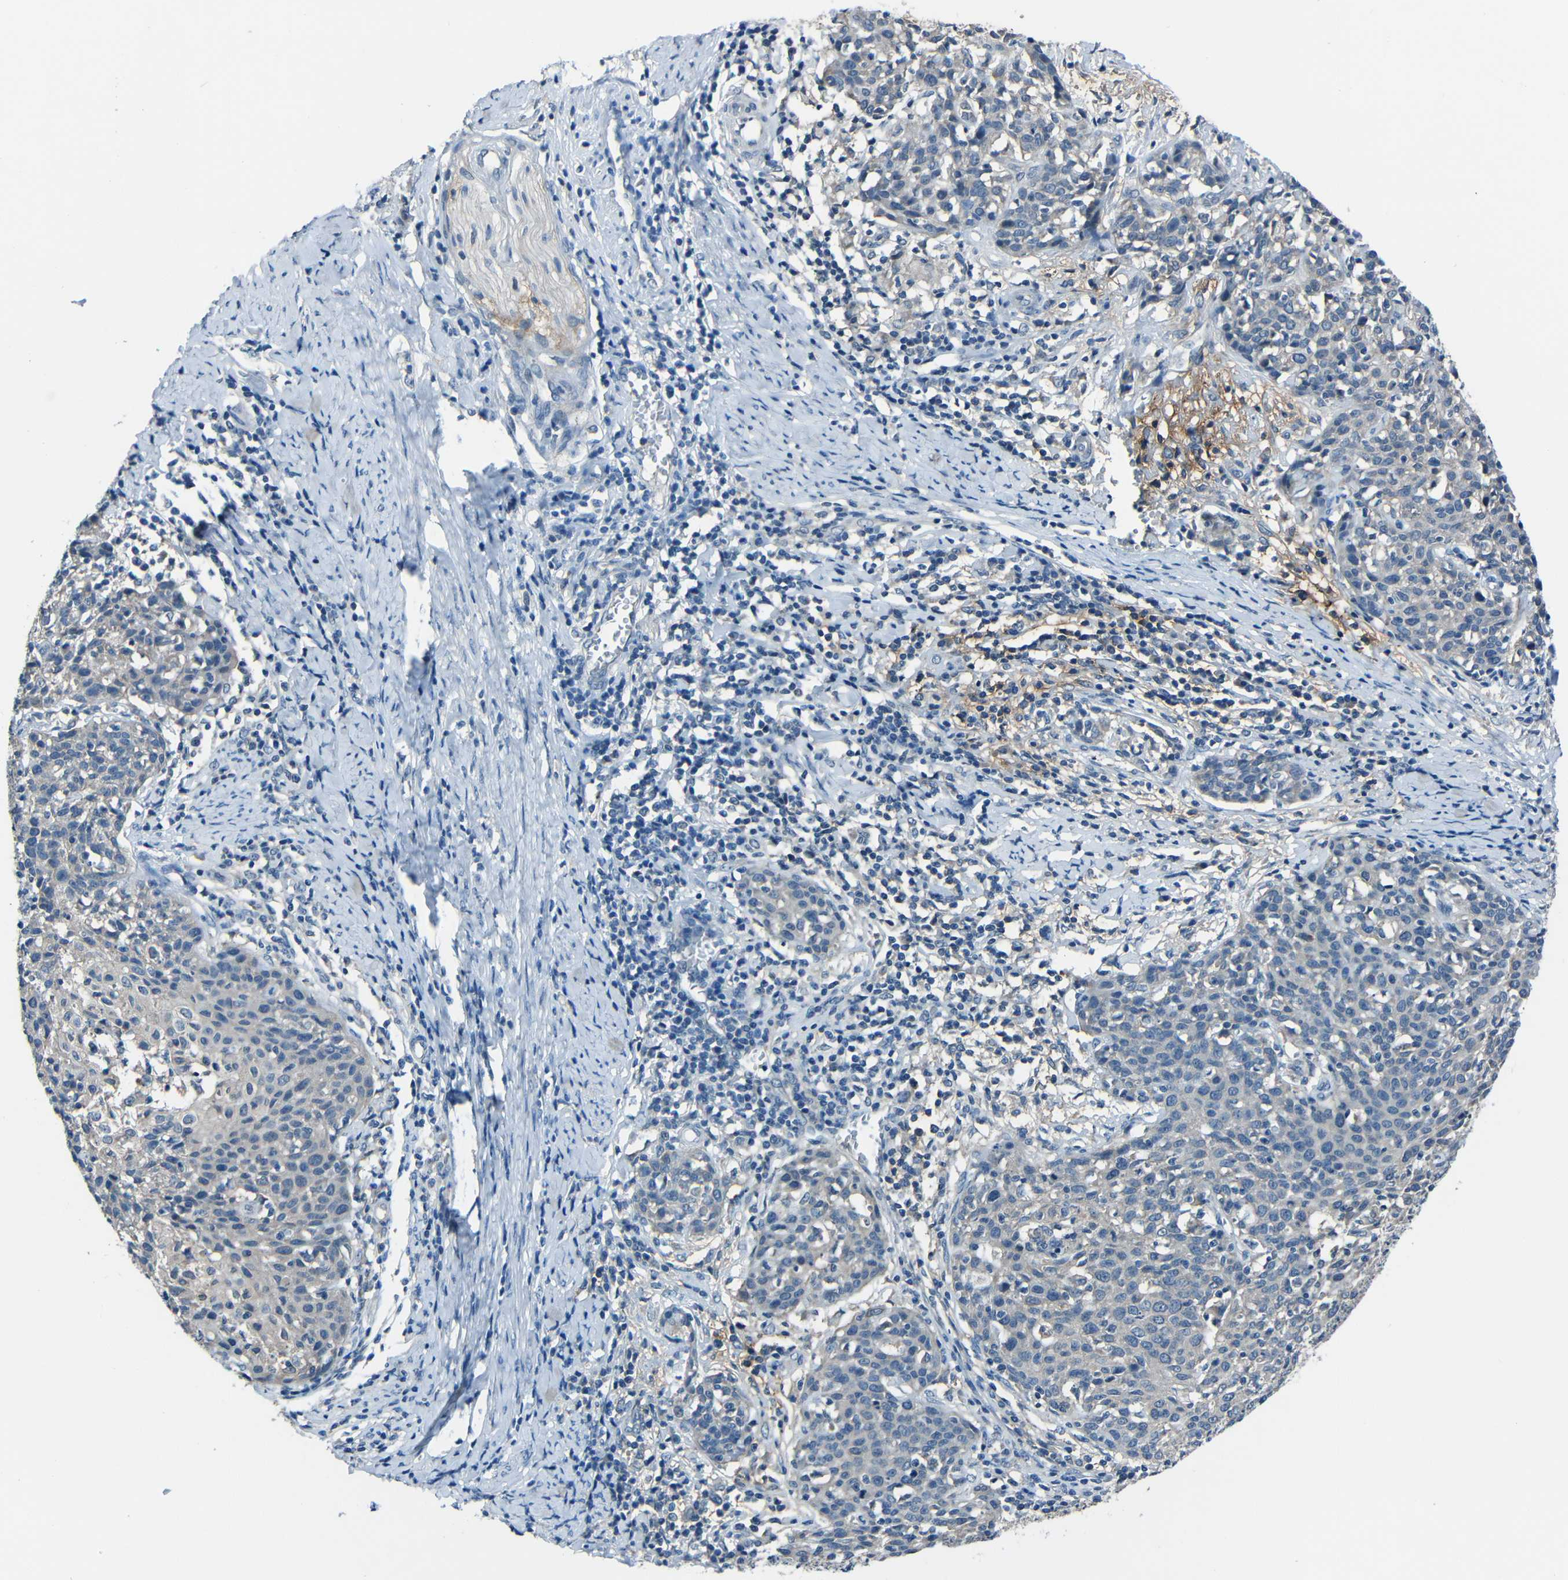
{"staining": {"intensity": "negative", "quantity": "none", "location": "none"}, "tissue": "cervical cancer", "cell_type": "Tumor cells", "image_type": "cancer", "snomed": [{"axis": "morphology", "description": "Squamous cell carcinoma, NOS"}, {"axis": "topography", "description": "Cervix"}], "caption": "High power microscopy histopathology image of an immunohistochemistry (IHC) histopathology image of cervical squamous cell carcinoma, revealing no significant positivity in tumor cells.", "gene": "SLA", "patient": {"sex": "female", "age": 38}}